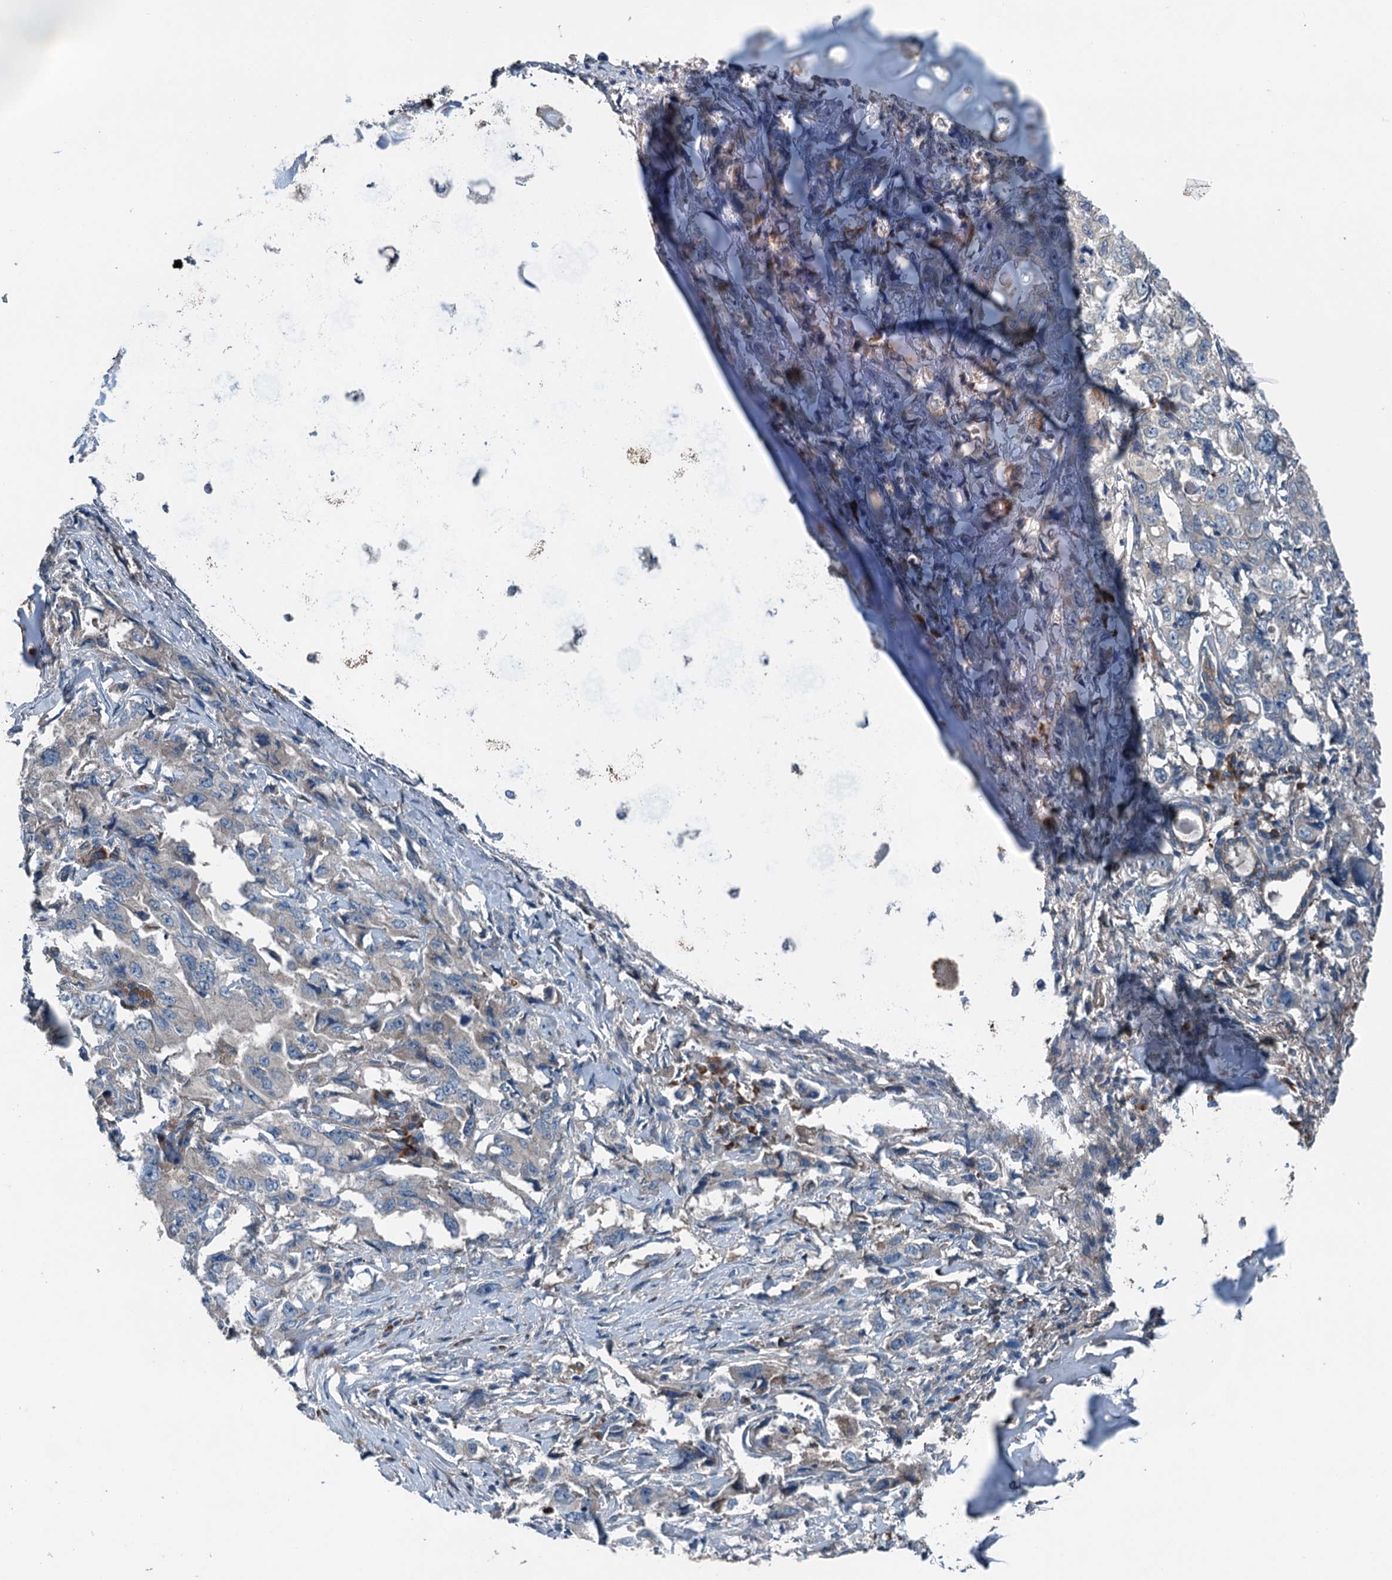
{"staining": {"intensity": "negative", "quantity": "none", "location": "none"}, "tissue": "lung cancer", "cell_type": "Tumor cells", "image_type": "cancer", "snomed": [{"axis": "morphology", "description": "Adenocarcinoma, NOS"}, {"axis": "topography", "description": "Lung"}], "caption": "DAB immunohistochemical staining of adenocarcinoma (lung) exhibits no significant positivity in tumor cells.", "gene": "PDSS1", "patient": {"sex": "female", "age": 51}}